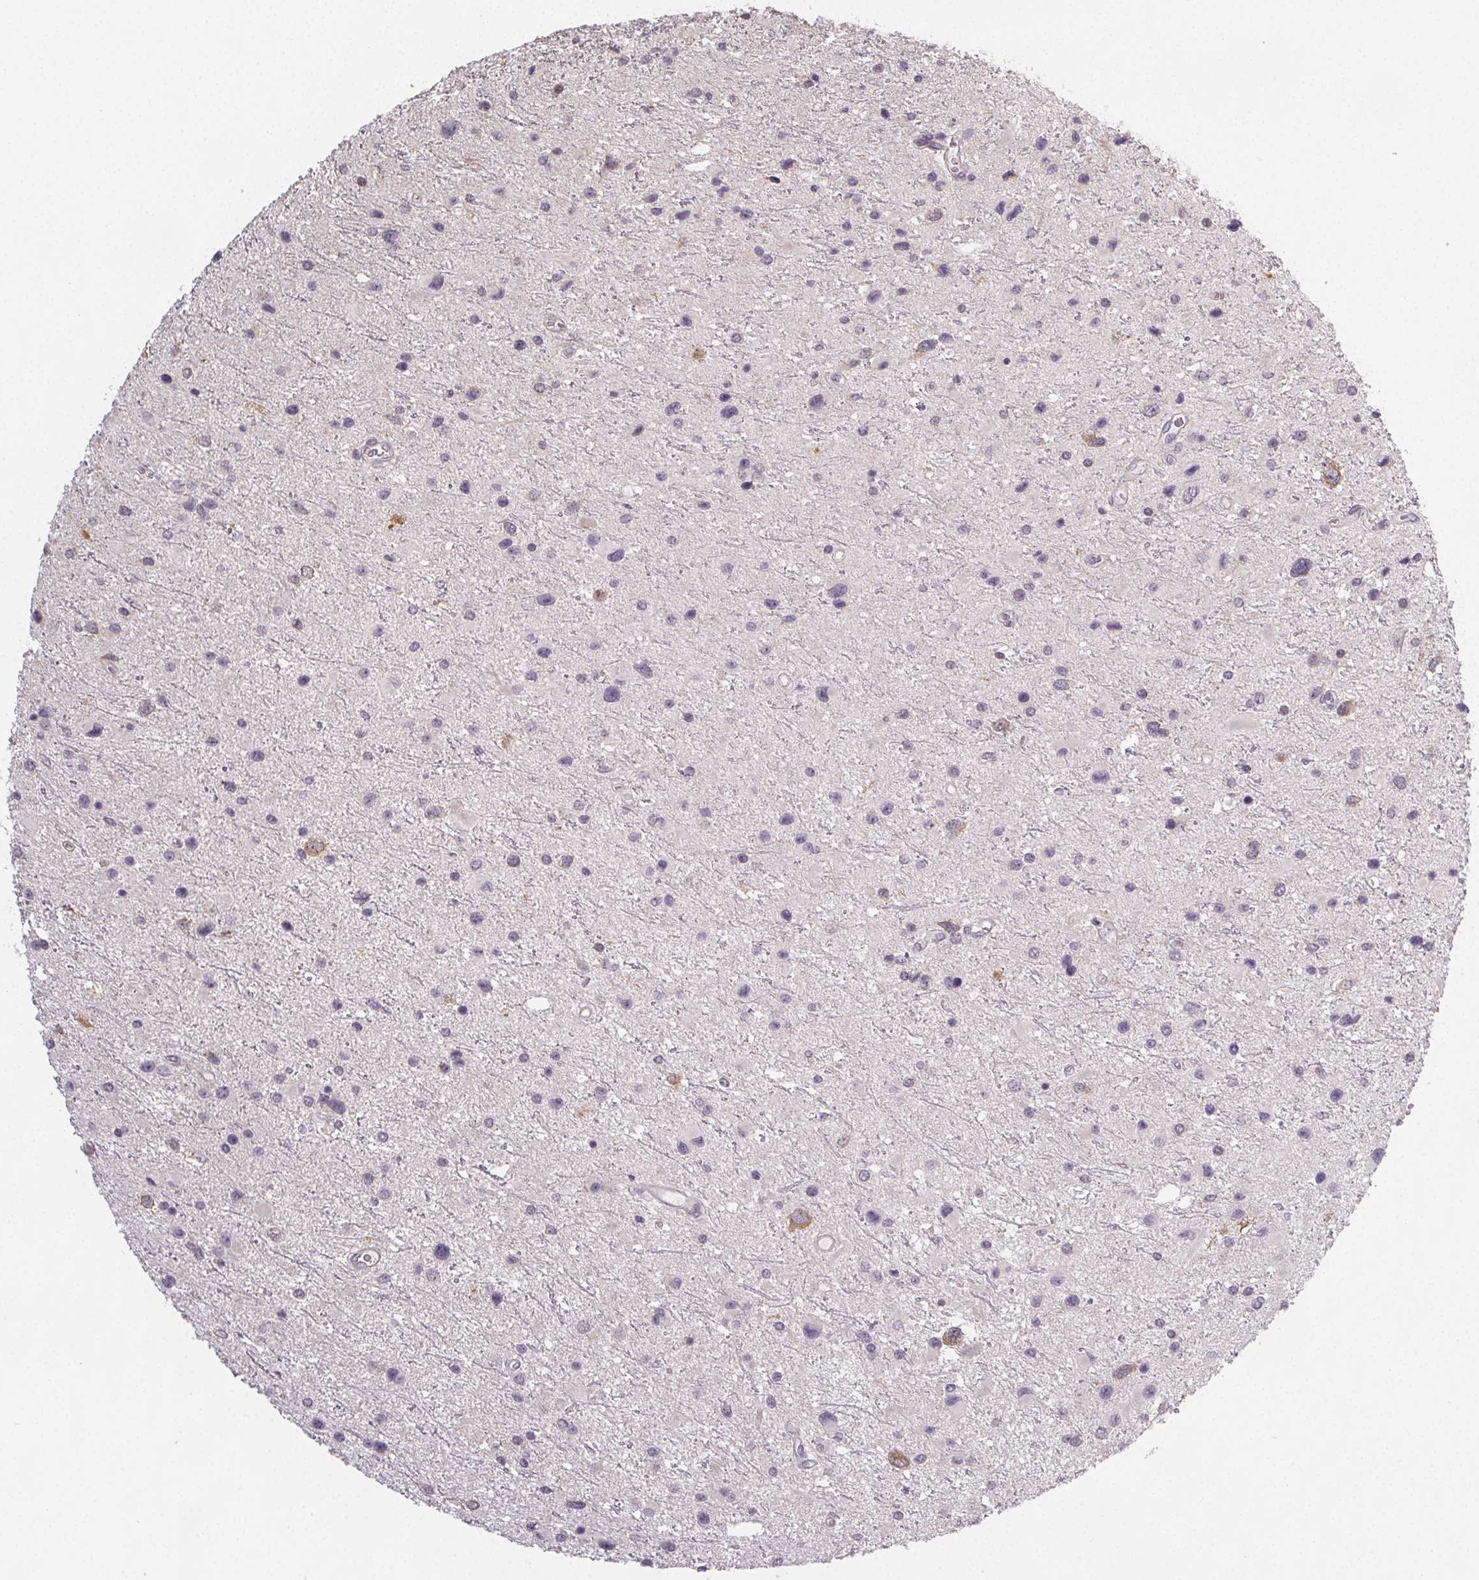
{"staining": {"intensity": "negative", "quantity": "none", "location": "none"}, "tissue": "glioma", "cell_type": "Tumor cells", "image_type": "cancer", "snomed": [{"axis": "morphology", "description": "Glioma, malignant, Low grade"}, {"axis": "topography", "description": "Brain"}], "caption": "Tumor cells are negative for protein expression in human glioma.", "gene": "SLC26A2", "patient": {"sex": "female", "age": 32}}